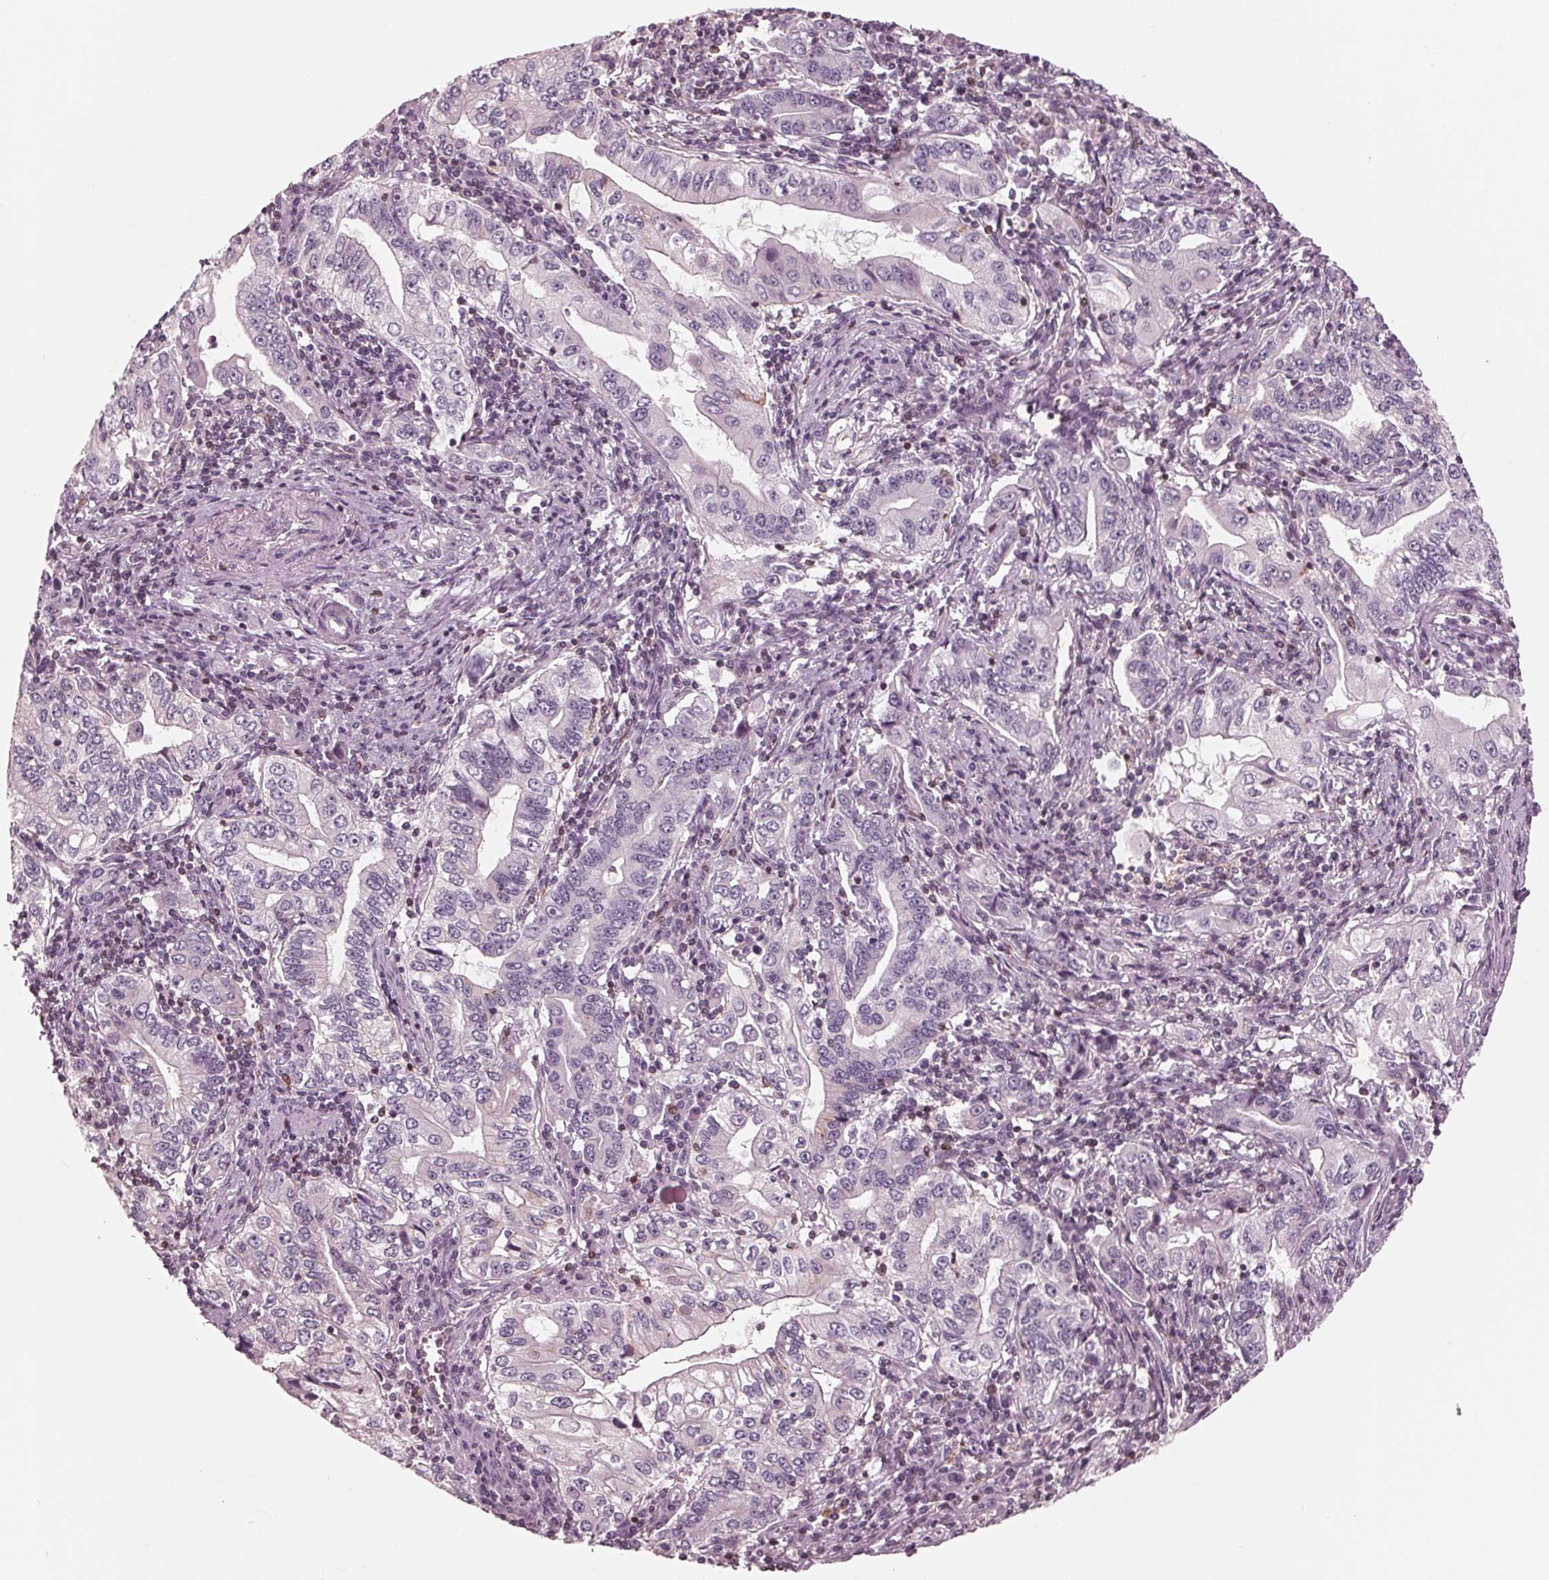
{"staining": {"intensity": "negative", "quantity": "none", "location": "none"}, "tissue": "stomach cancer", "cell_type": "Tumor cells", "image_type": "cancer", "snomed": [{"axis": "morphology", "description": "Adenocarcinoma, NOS"}, {"axis": "topography", "description": "Stomach, lower"}], "caption": "Tumor cells show no significant expression in stomach adenocarcinoma.", "gene": "ING3", "patient": {"sex": "female", "age": 72}}